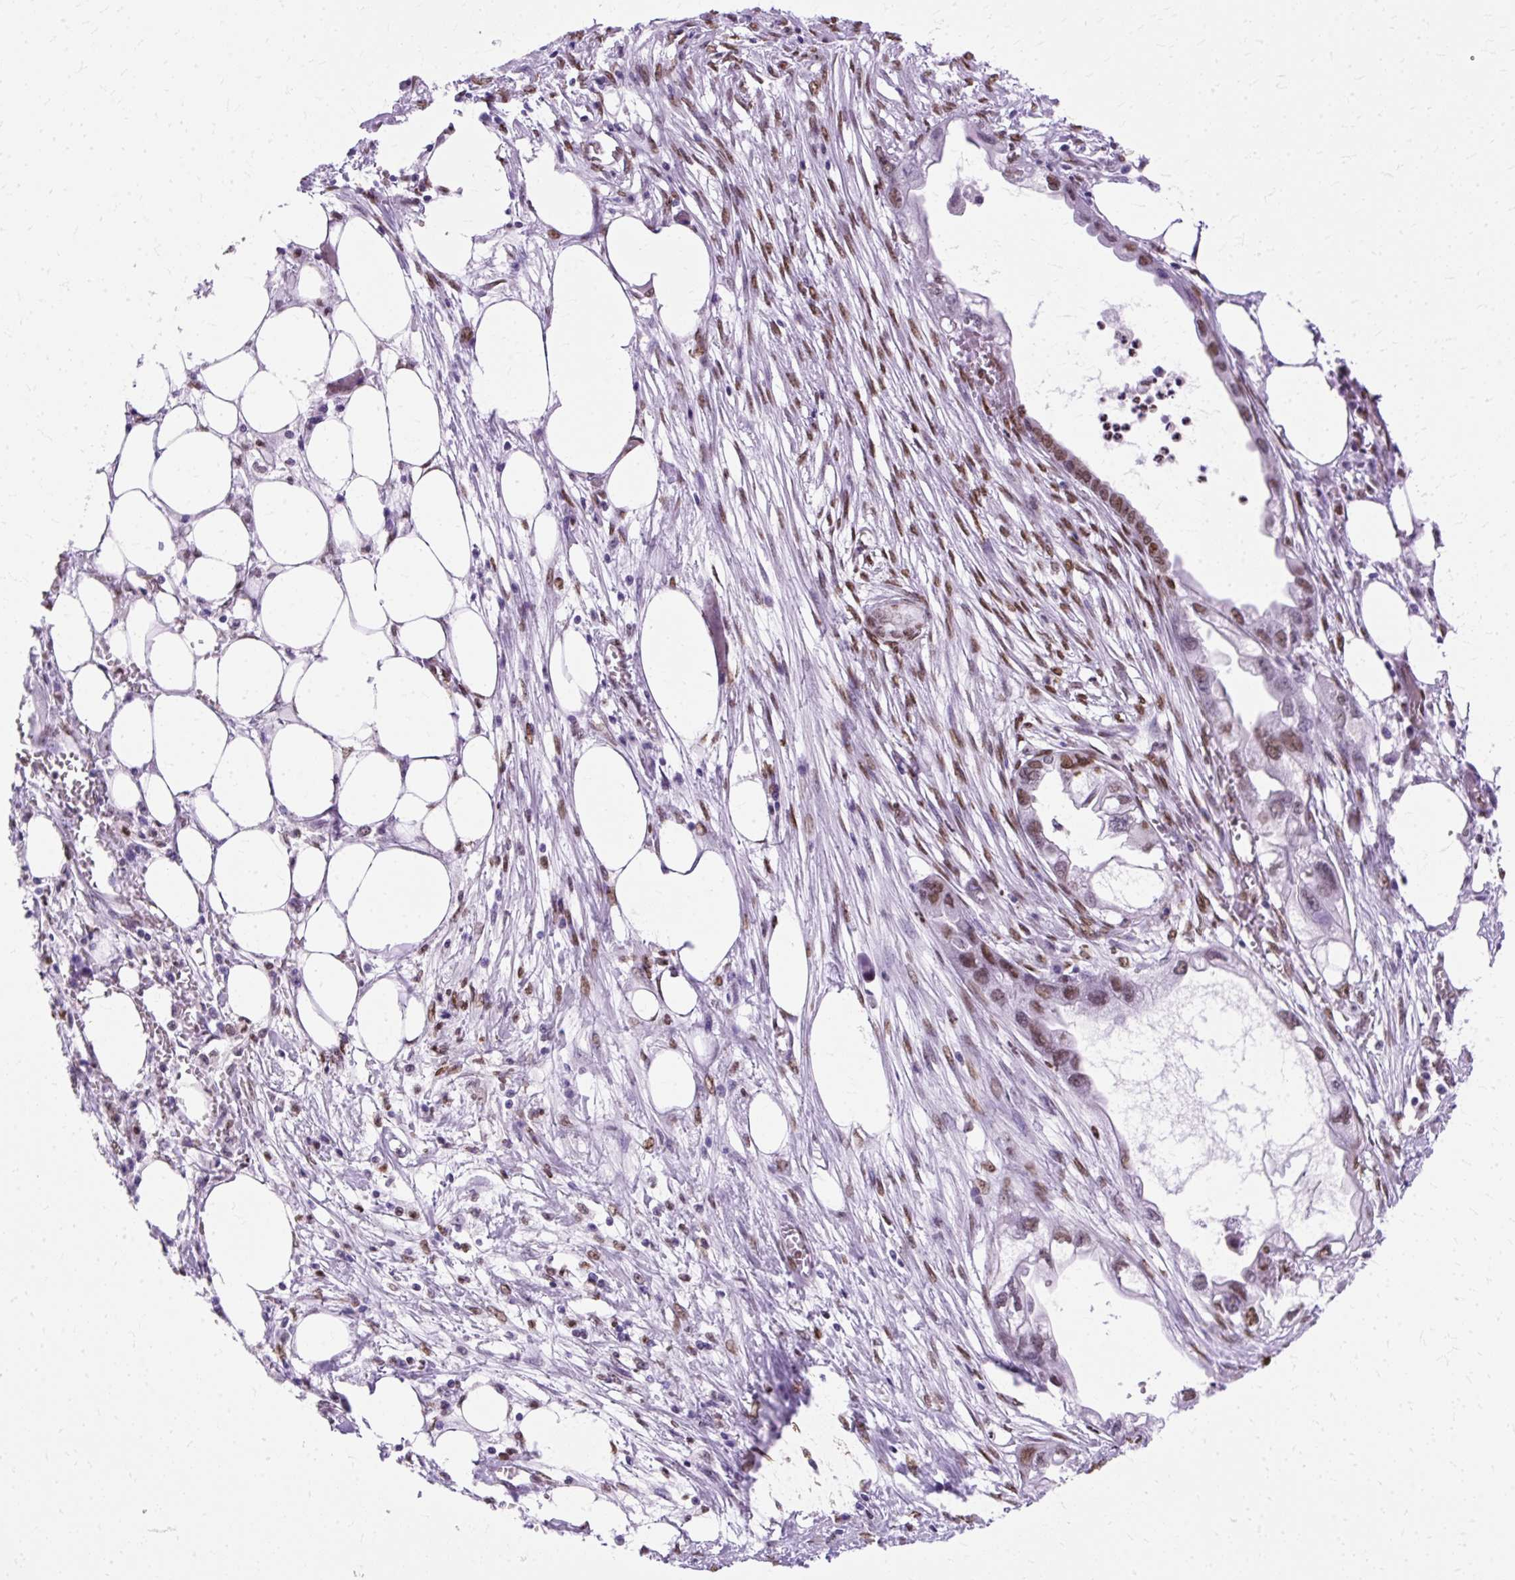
{"staining": {"intensity": "moderate", "quantity": "25%-75%", "location": "nuclear"}, "tissue": "endometrial cancer", "cell_type": "Tumor cells", "image_type": "cancer", "snomed": [{"axis": "morphology", "description": "Adenocarcinoma, NOS"}, {"axis": "morphology", "description": "Adenocarcinoma, metastatic, NOS"}, {"axis": "topography", "description": "Adipose tissue"}, {"axis": "topography", "description": "Endometrium"}], "caption": "This is a histology image of immunohistochemistry (IHC) staining of adenocarcinoma (endometrial), which shows moderate positivity in the nuclear of tumor cells.", "gene": "TMEM184C", "patient": {"sex": "female", "age": 67}}